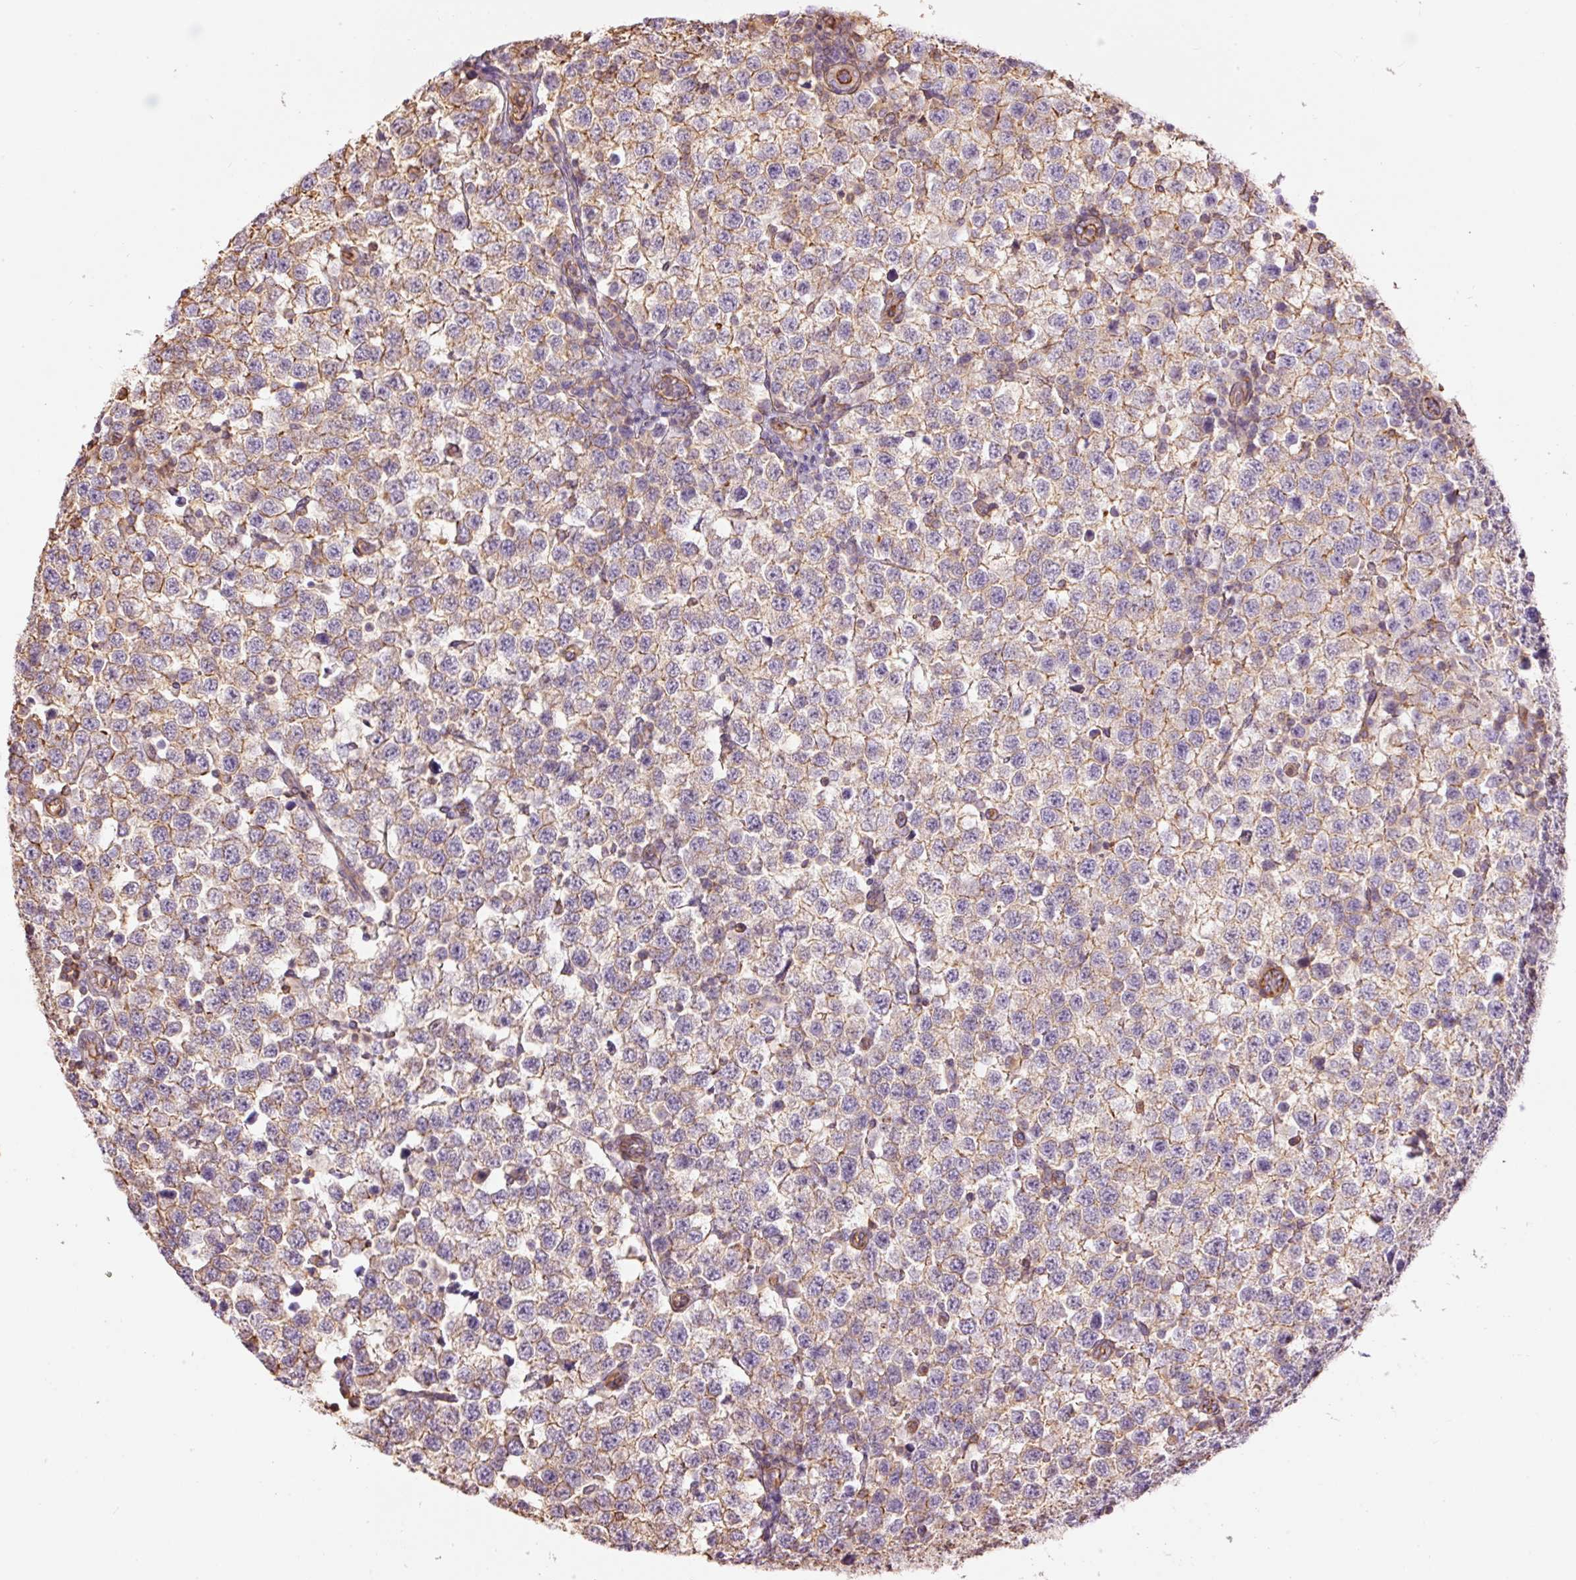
{"staining": {"intensity": "moderate", "quantity": "25%-75%", "location": "cytoplasmic/membranous"}, "tissue": "testis cancer", "cell_type": "Tumor cells", "image_type": "cancer", "snomed": [{"axis": "morphology", "description": "Seminoma, NOS"}, {"axis": "topography", "description": "Testis"}], "caption": "The photomicrograph reveals a brown stain indicating the presence of a protein in the cytoplasmic/membranous of tumor cells in testis seminoma.", "gene": "PPP1R1B", "patient": {"sex": "male", "age": 34}}